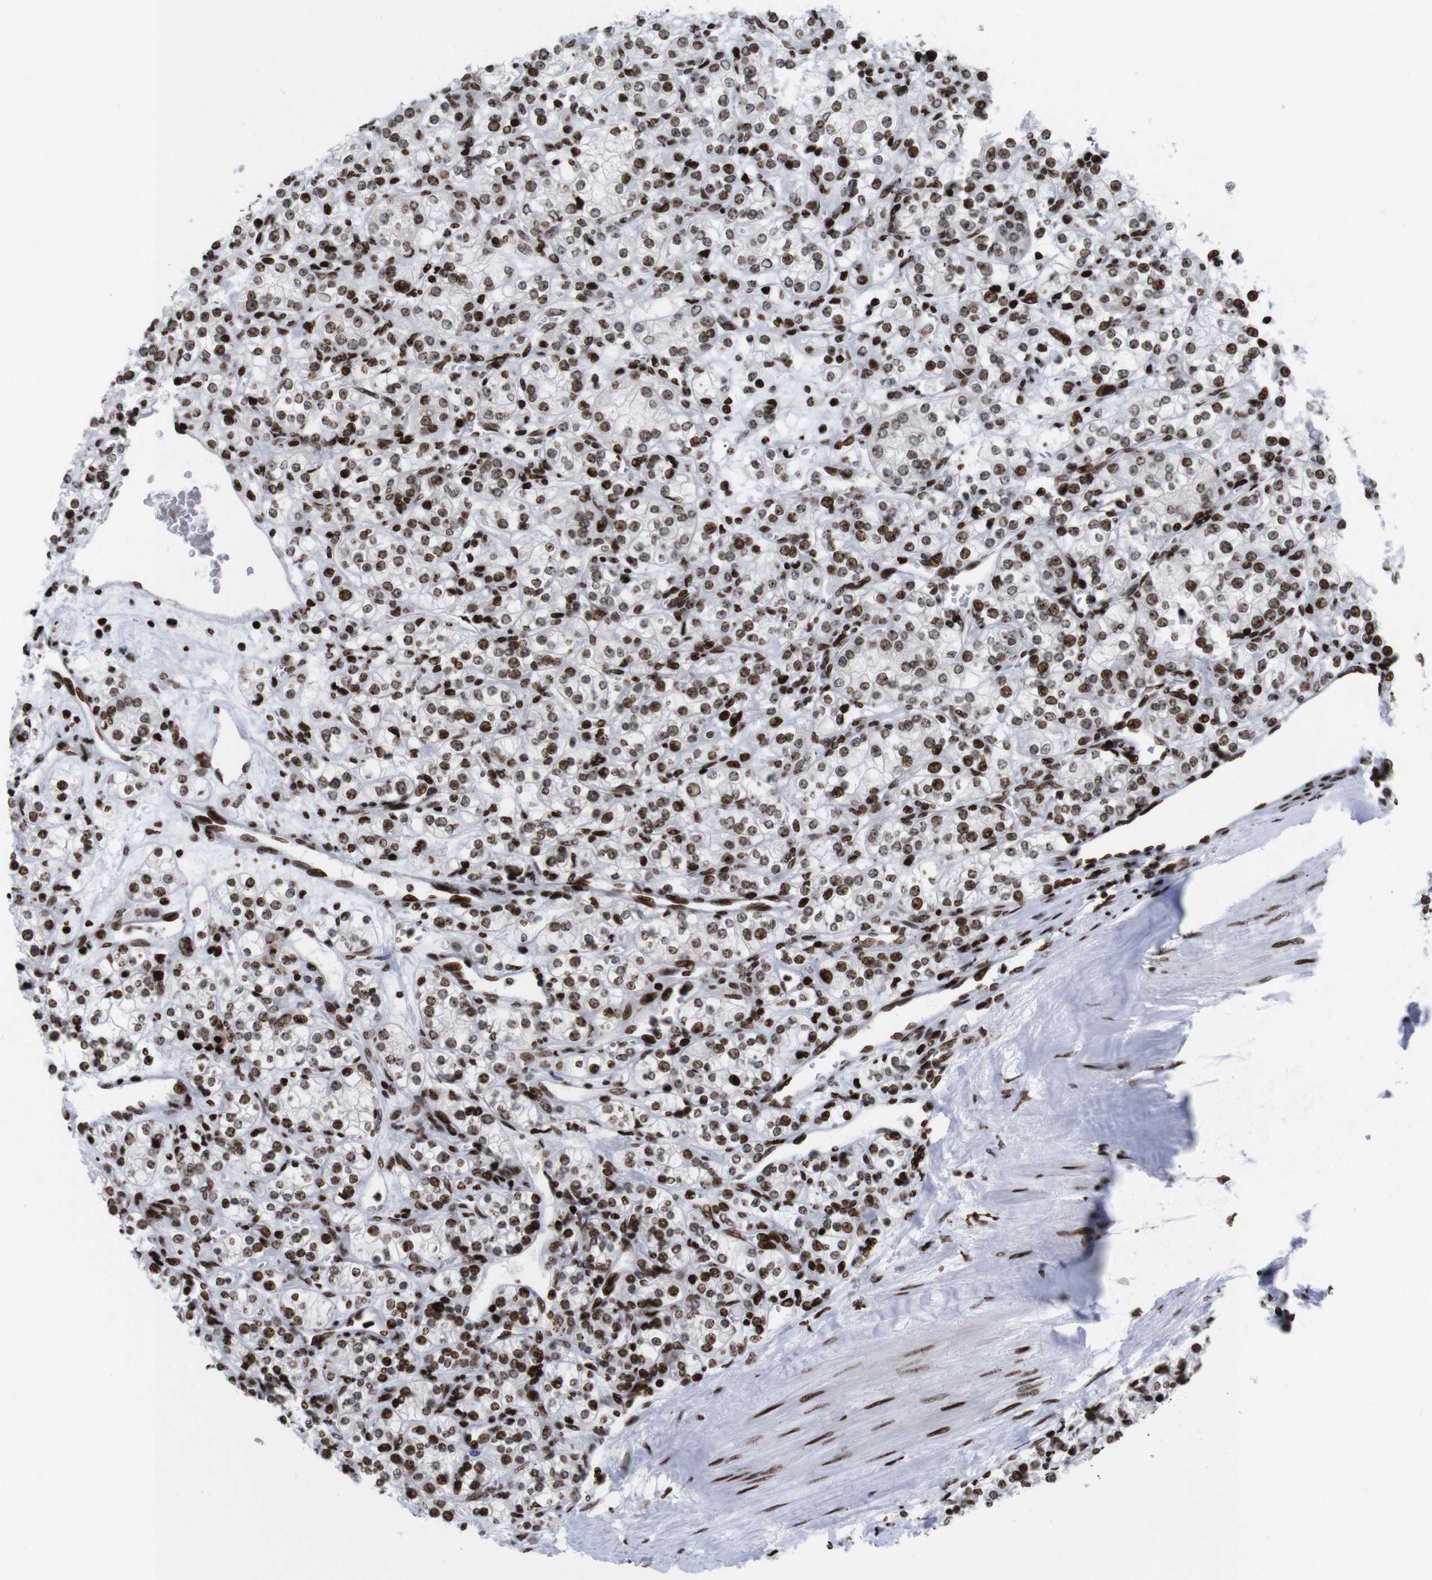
{"staining": {"intensity": "strong", "quantity": ">75%", "location": "nuclear"}, "tissue": "renal cancer", "cell_type": "Tumor cells", "image_type": "cancer", "snomed": [{"axis": "morphology", "description": "Adenocarcinoma, NOS"}, {"axis": "topography", "description": "Kidney"}], "caption": "Renal cancer stained with a protein marker displays strong staining in tumor cells.", "gene": "H1-4", "patient": {"sex": "male", "age": 77}}